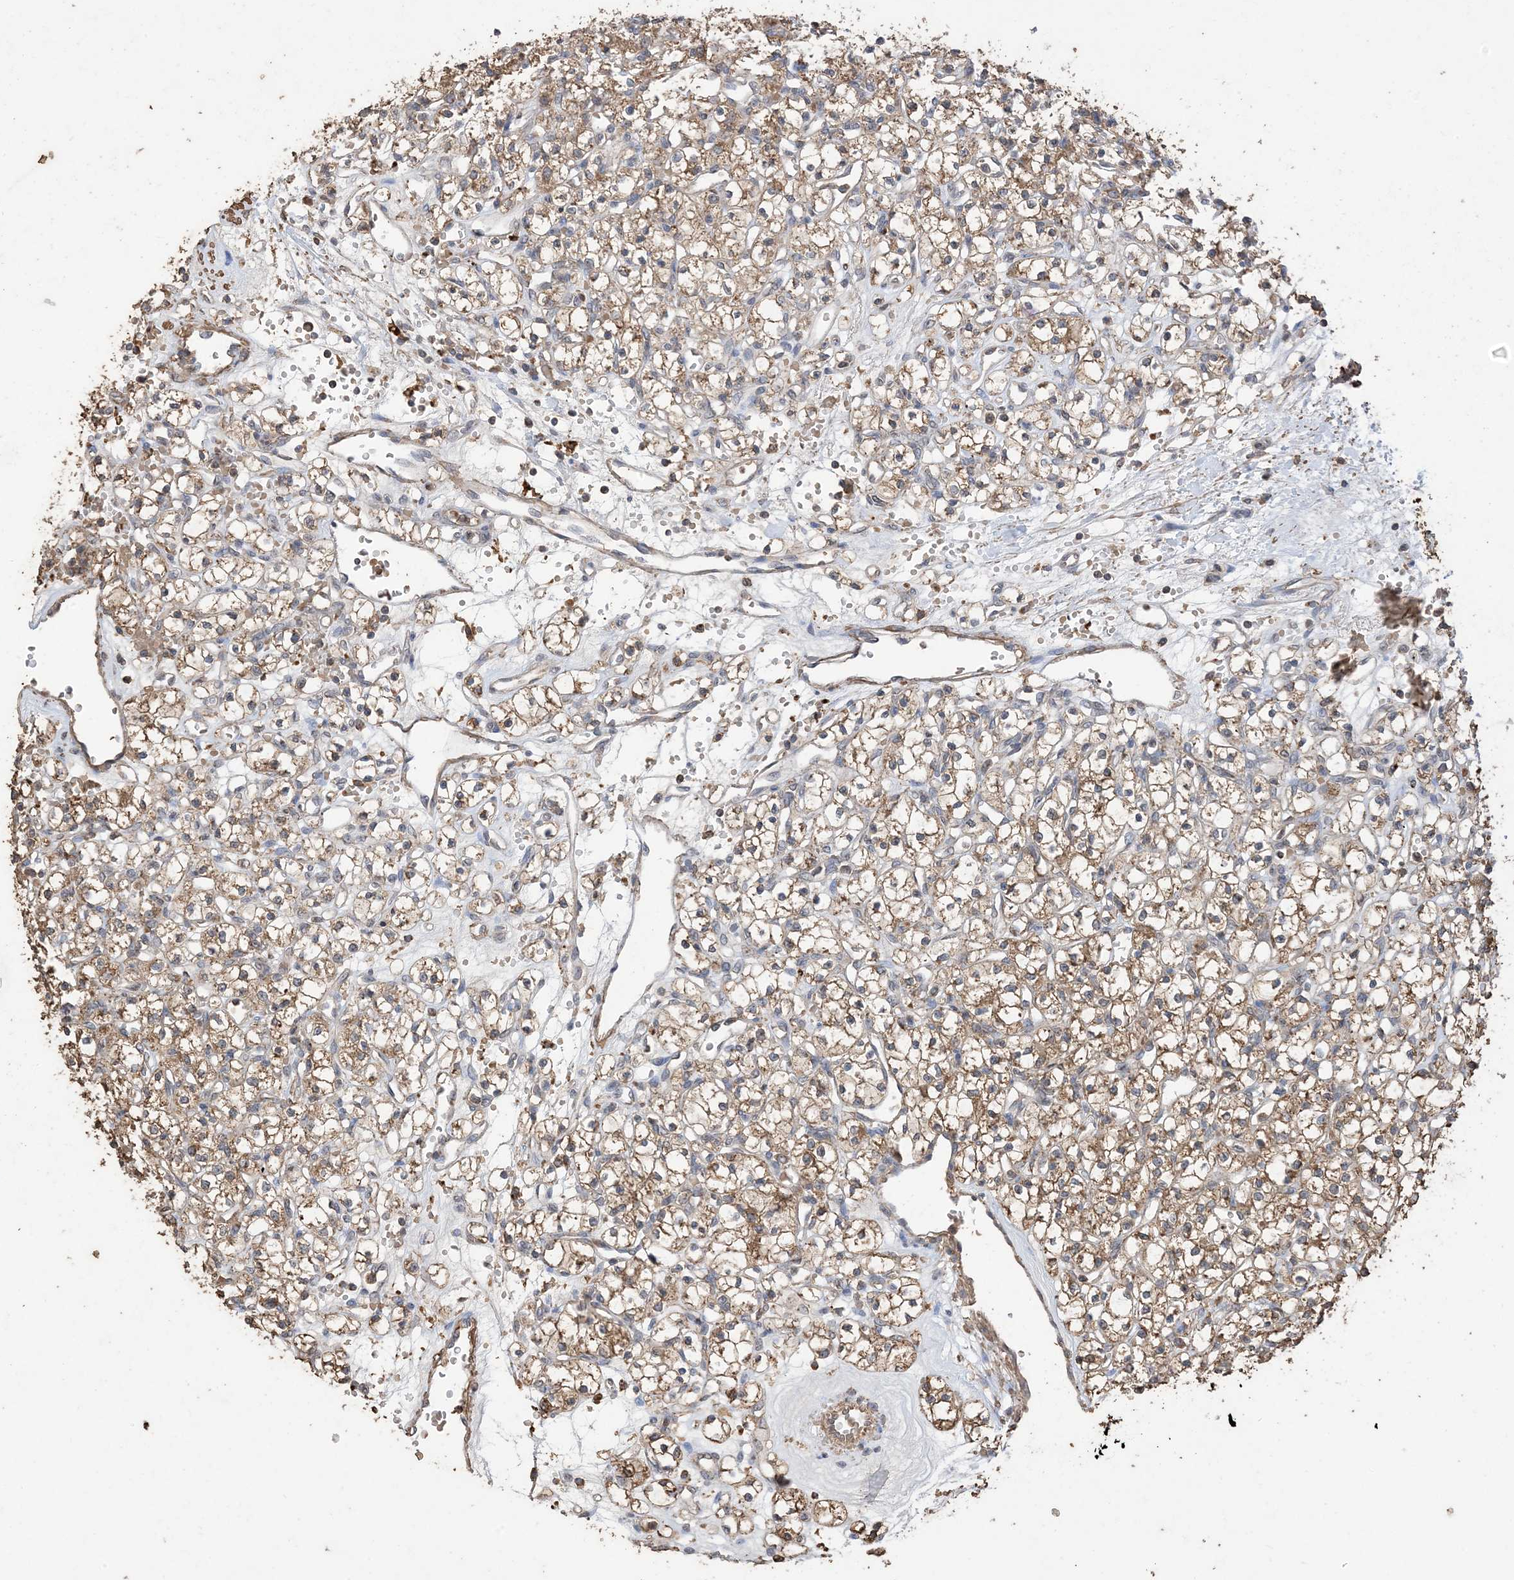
{"staining": {"intensity": "moderate", "quantity": ">75%", "location": "cytoplasmic/membranous"}, "tissue": "renal cancer", "cell_type": "Tumor cells", "image_type": "cancer", "snomed": [{"axis": "morphology", "description": "Adenocarcinoma, NOS"}, {"axis": "topography", "description": "Kidney"}], "caption": "Renal cancer (adenocarcinoma) stained with a protein marker displays moderate staining in tumor cells.", "gene": "HPS4", "patient": {"sex": "female", "age": 59}}